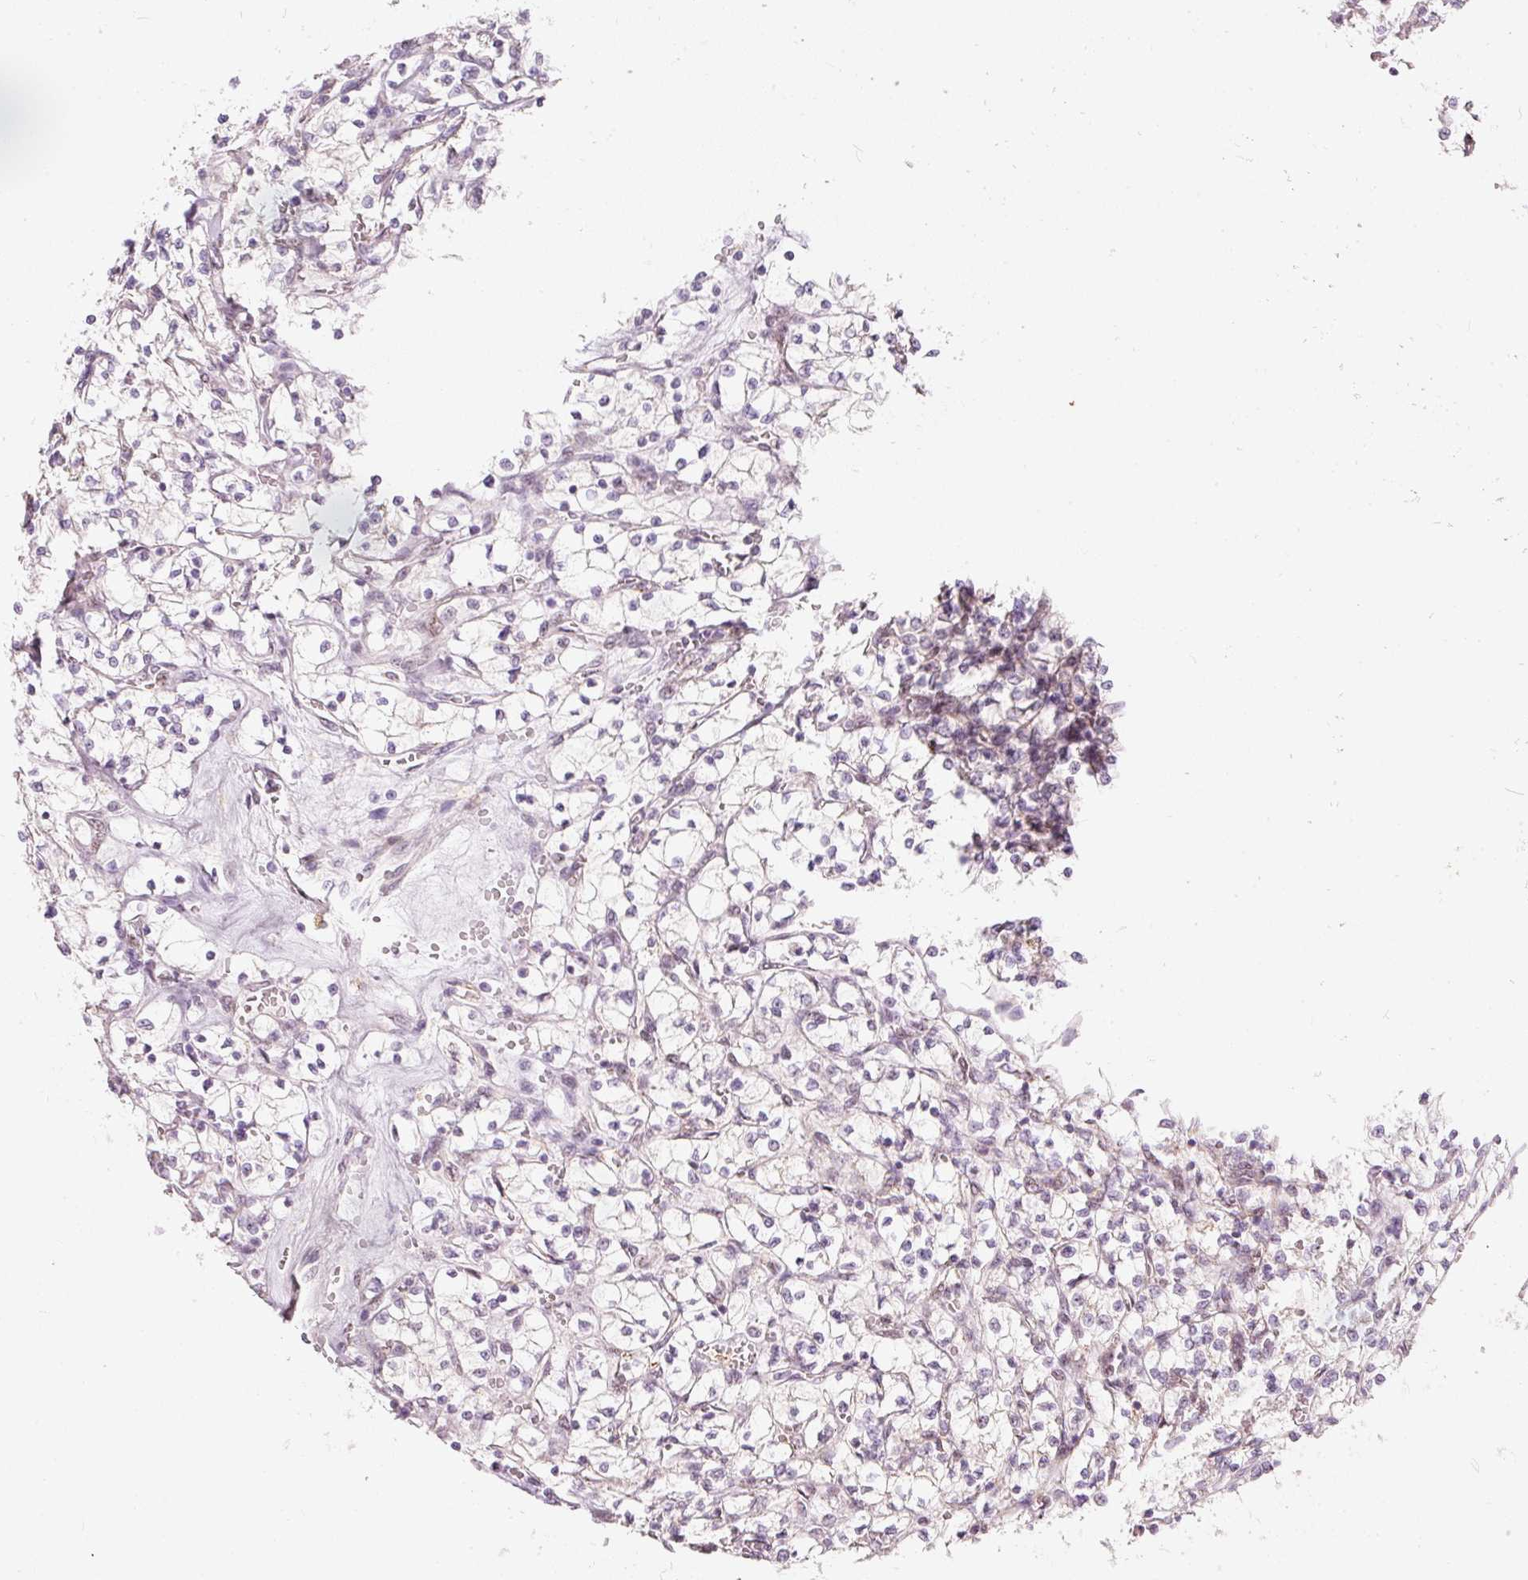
{"staining": {"intensity": "negative", "quantity": "none", "location": "none"}, "tissue": "renal cancer", "cell_type": "Tumor cells", "image_type": "cancer", "snomed": [{"axis": "morphology", "description": "Adenocarcinoma, NOS"}, {"axis": "topography", "description": "Kidney"}], "caption": "DAB immunohistochemical staining of renal cancer shows no significant expression in tumor cells. (Stains: DAB (3,3'-diaminobenzidine) immunohistochemistry with hematoxylin counter stain, Microscopy: brightfield microscopy at high magnification).", "gene": "RNF39", "patient": {"sex": "female", "age": 64}}